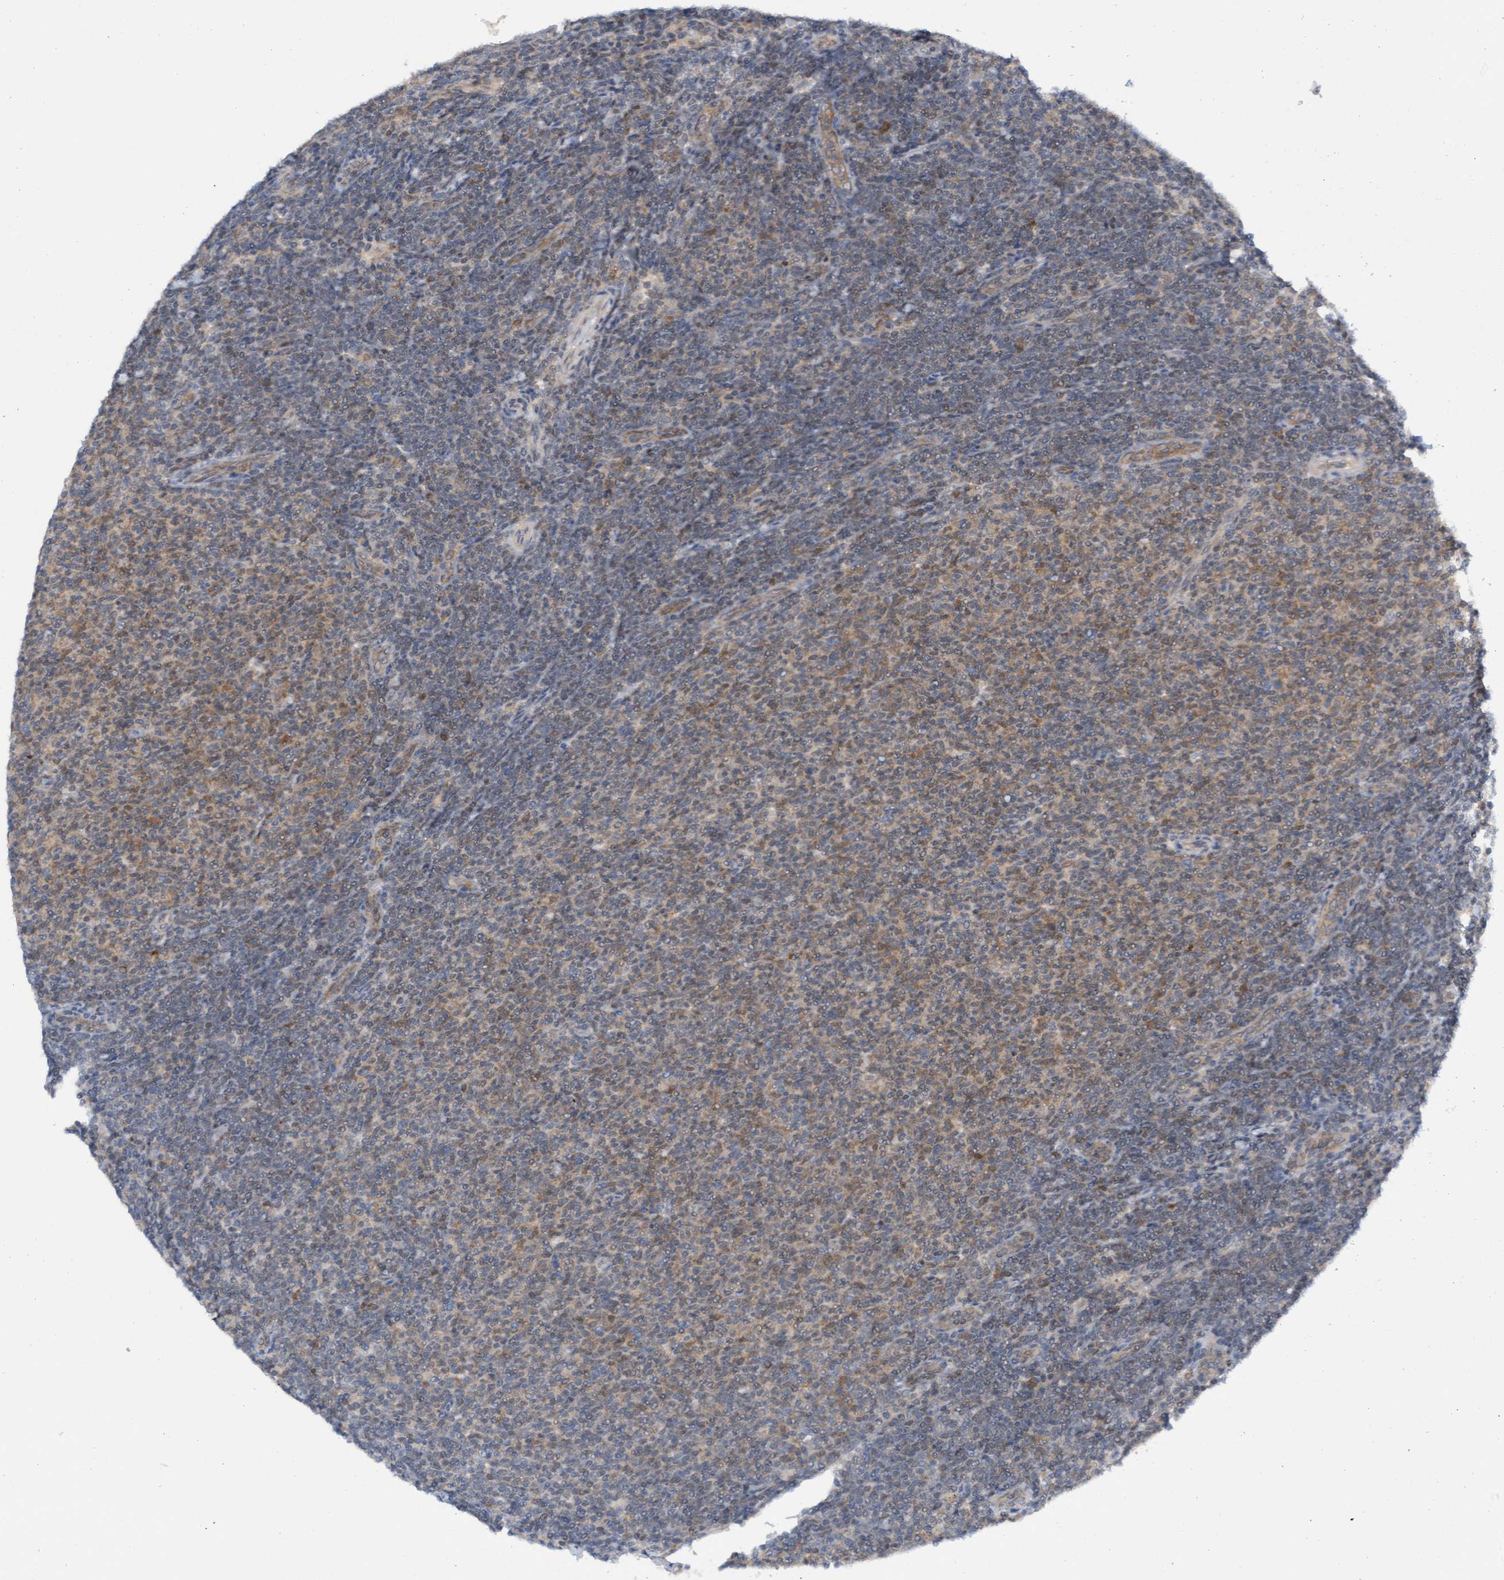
{"staining": {"intensity": "moderate", "quantity": ">75%", "location": "cytoplasmic/membranous"}, "tissue": "lymphoma", "cell_type": "Tumor cells", "image_type": "cancer", "snomed": [{"axis": "morphology", "description": "Malignant lymphoma, non-Hodgkin's type, Low grade"}, {"axis": "topography", "description": "Lymph node"}], "caption": "Immunohistochemistry (DAB (3,3'-diaminobenzidine)) staining of low-grade malignant lymphoma, non-Hodgkin's type shows moderate cytoplasmic/membranous protein positivity in about >75% of tumor cells.", "gene": "AMZ2", "patient": {"sex": "male", "age": 66}}